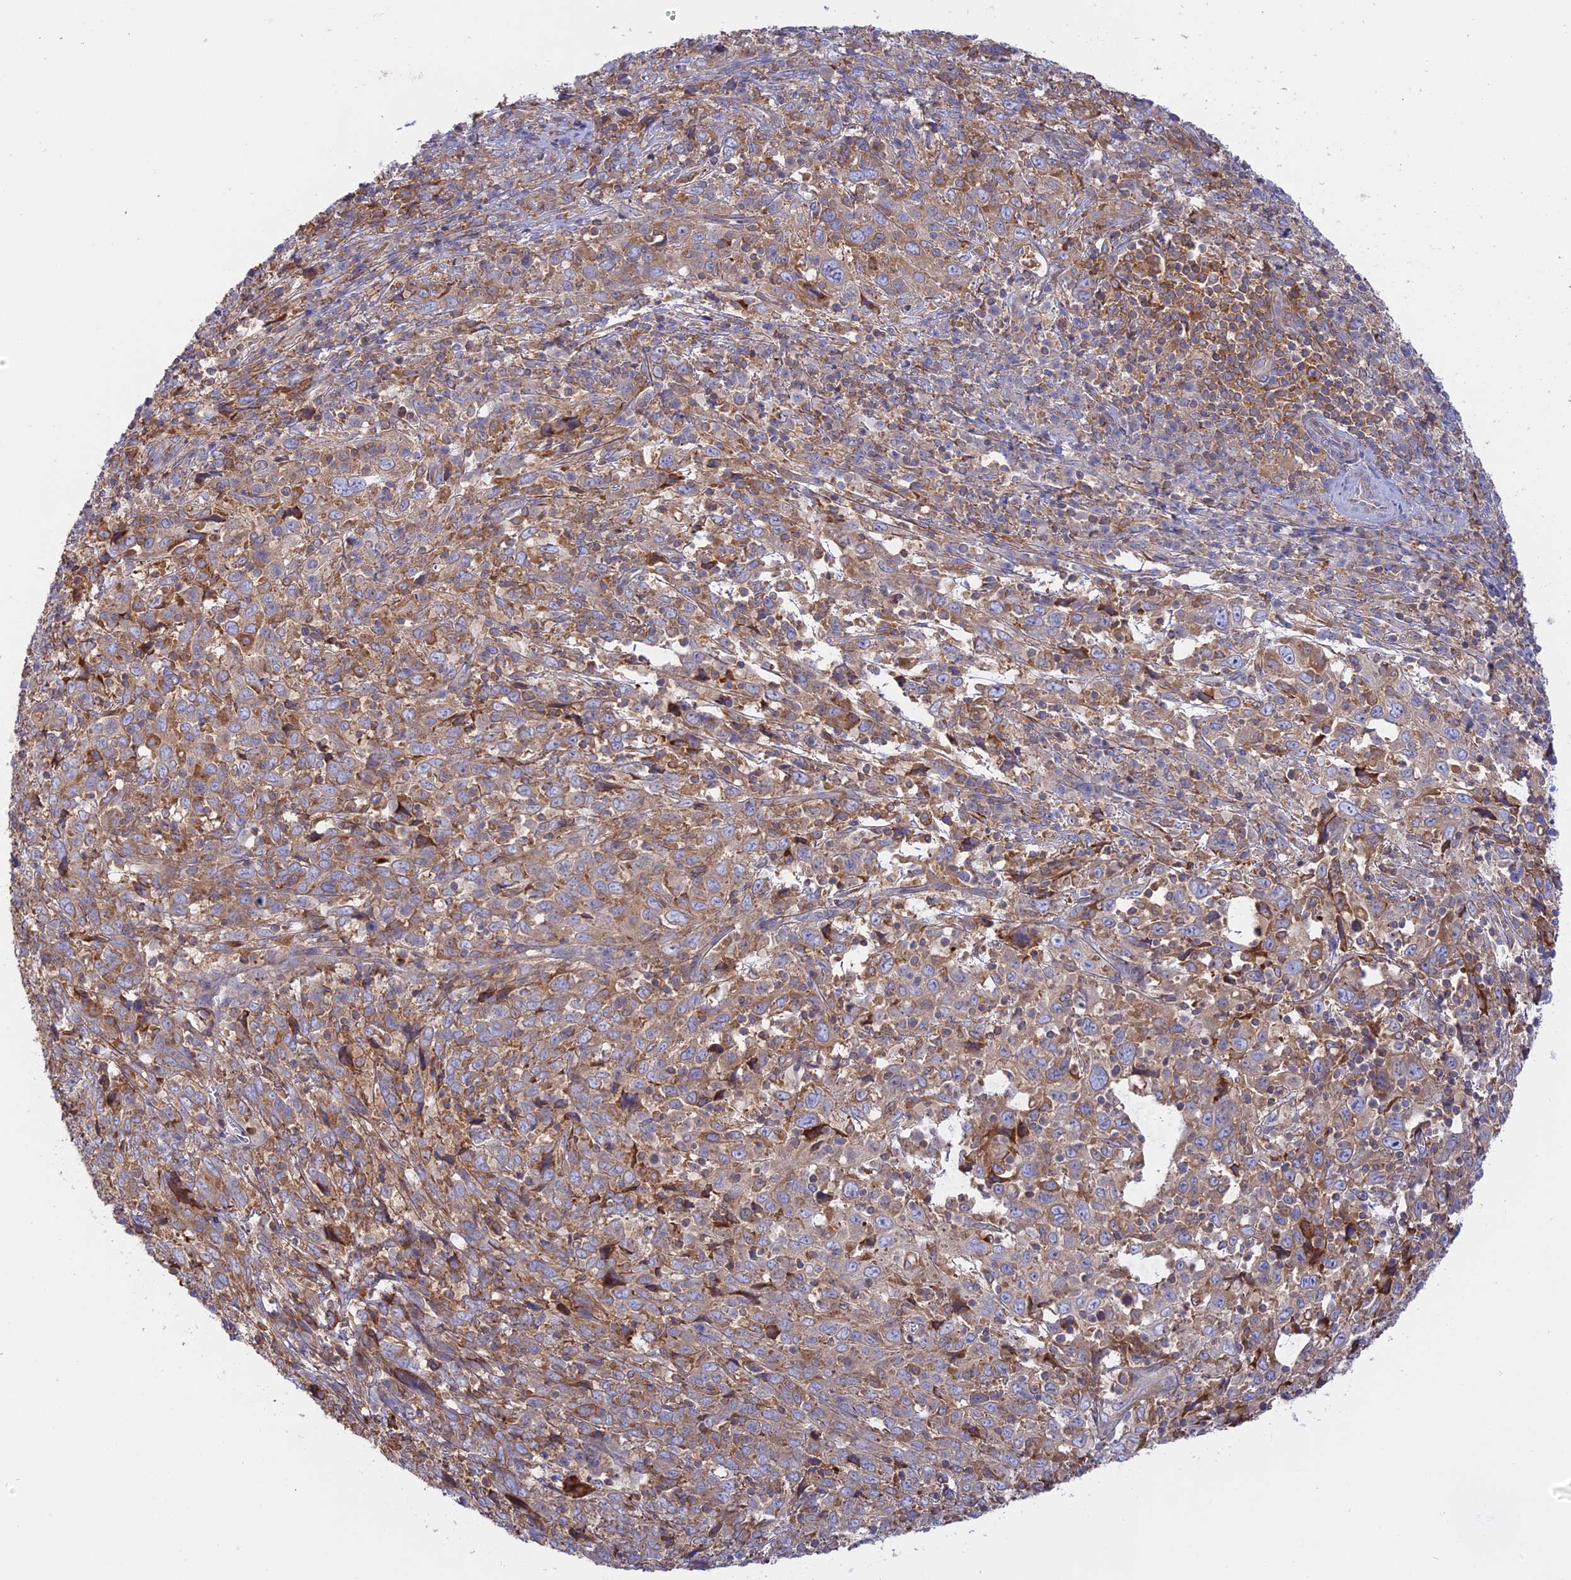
{"staining": {"intensity": "moderate", "quantity": "25%-75%", "location": "cytoplasmic/membranous"}, "tissue": "cervical cancer", "cell_type": "Tumor cells", "image_type": "cancer", "snomed": [{"axis": "morphology", "description": "Squamous cell carcinoma, NOS"}, {"axis": "topography", "description": "Cervix"}], "caption": "Immunohistochemistry histopathology image of cervical squamous cell carcinoma stained for a protein (brown), which displays medium levels of moderate cytoplasmic/membranous expression in about 25%-75% of tumor cells.", "gene": "GMIP", "patient": {"sex": "female", "age": 46}}